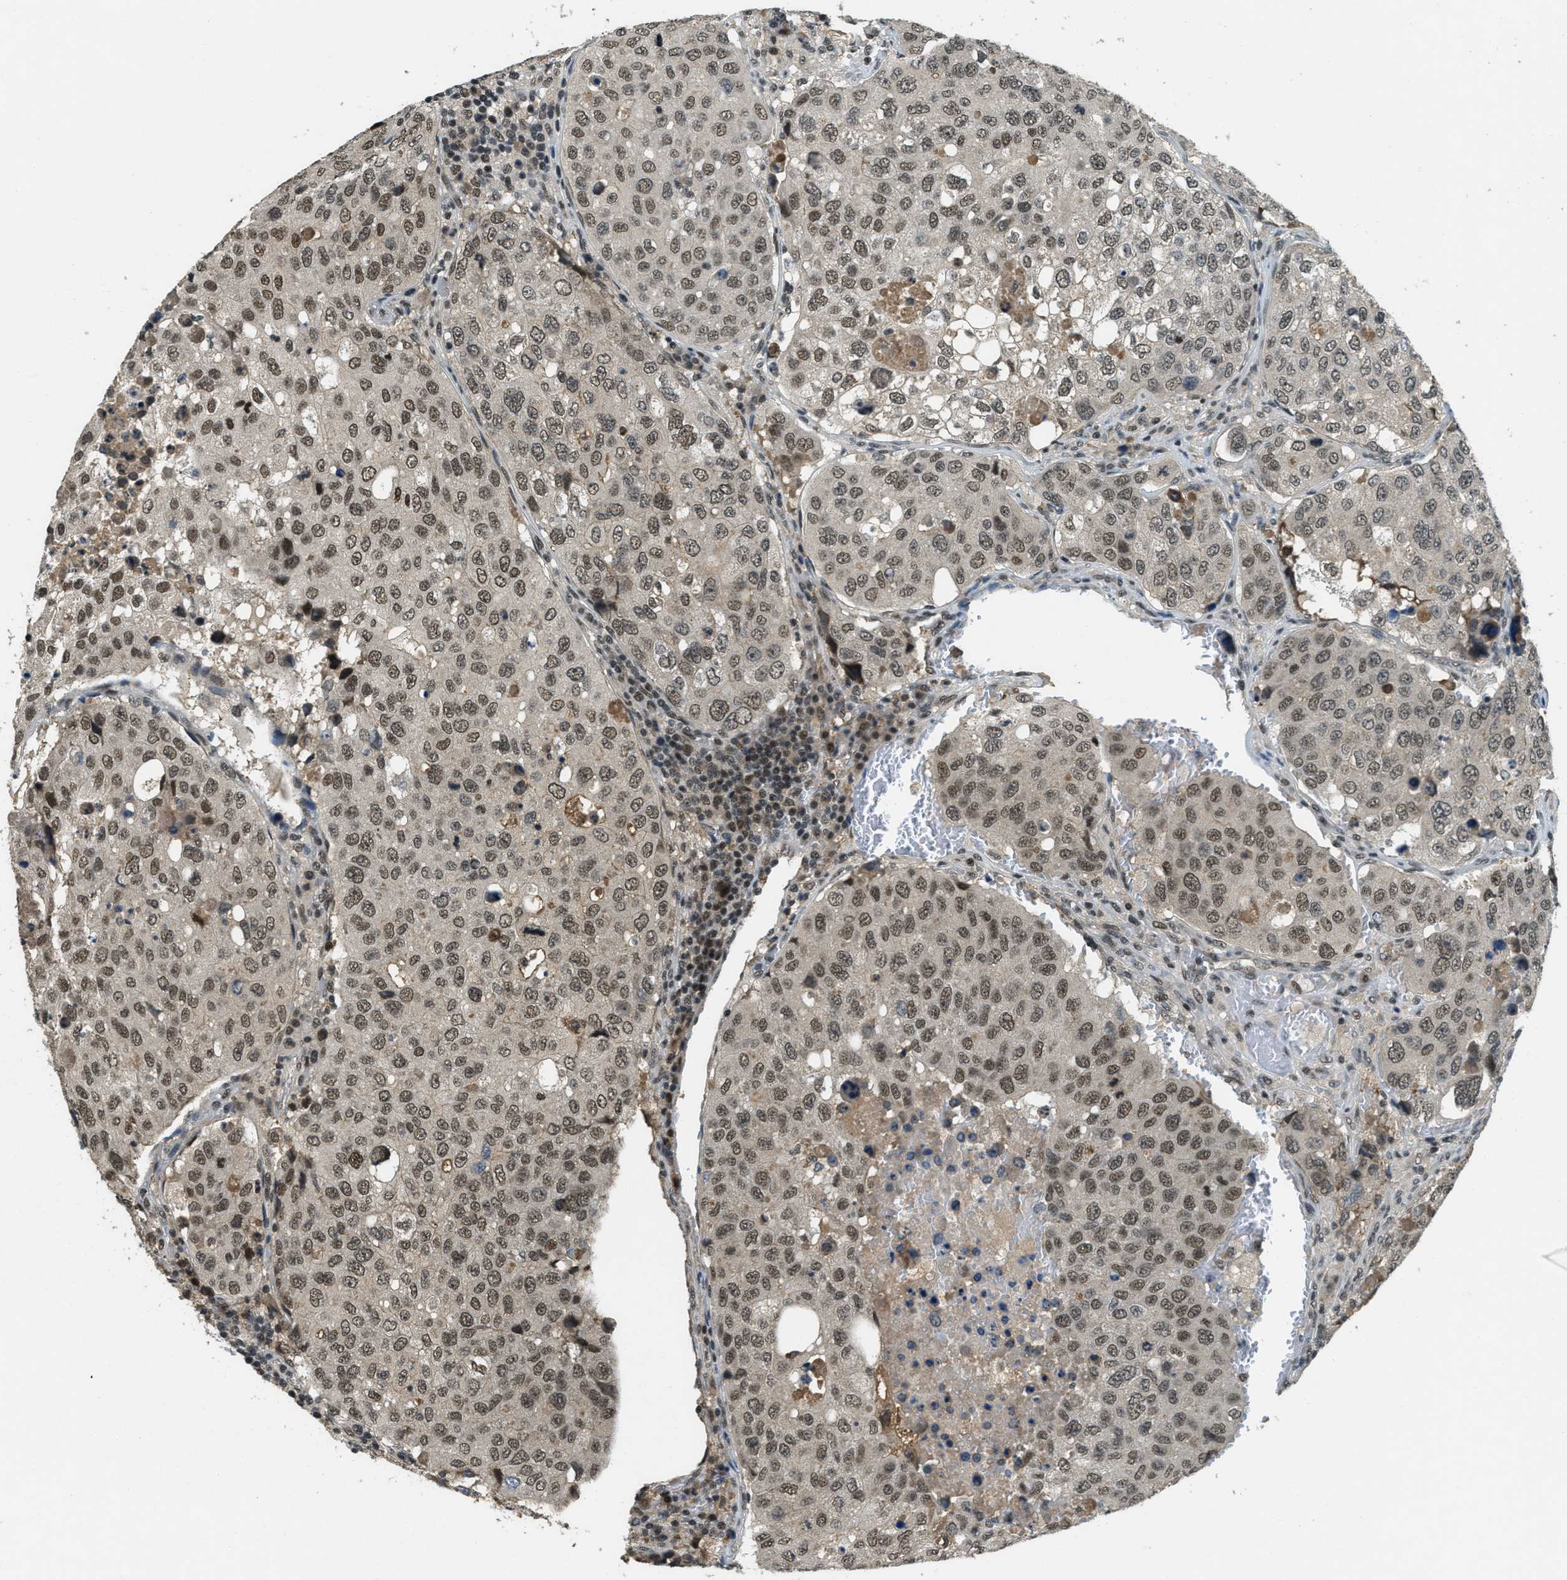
{"staining": {"intensity": "moderate", "quantity": ">75%", "location": "nuclear"}, "tissue": "urothelial cancer", "cell_type": "Tumor cells", "image_type": "cancer", "snomed": [{"axis": "morphology", "description": "Urothelial carcinoma, High grade"}, {"axis": "topography", "description": "Lymph node"}, {"axis": "topography", "description": "Urinary bladder"}], "caption": "DAB (3,3'-diaminobenzidine) immunohistochemical staining of human urothelial cancer demonstrates moderate nuclear protein expression in approximately >75% of tumor cells.", "gene": "ZNF148", "patient": {"sex": "male", "age": 51}}